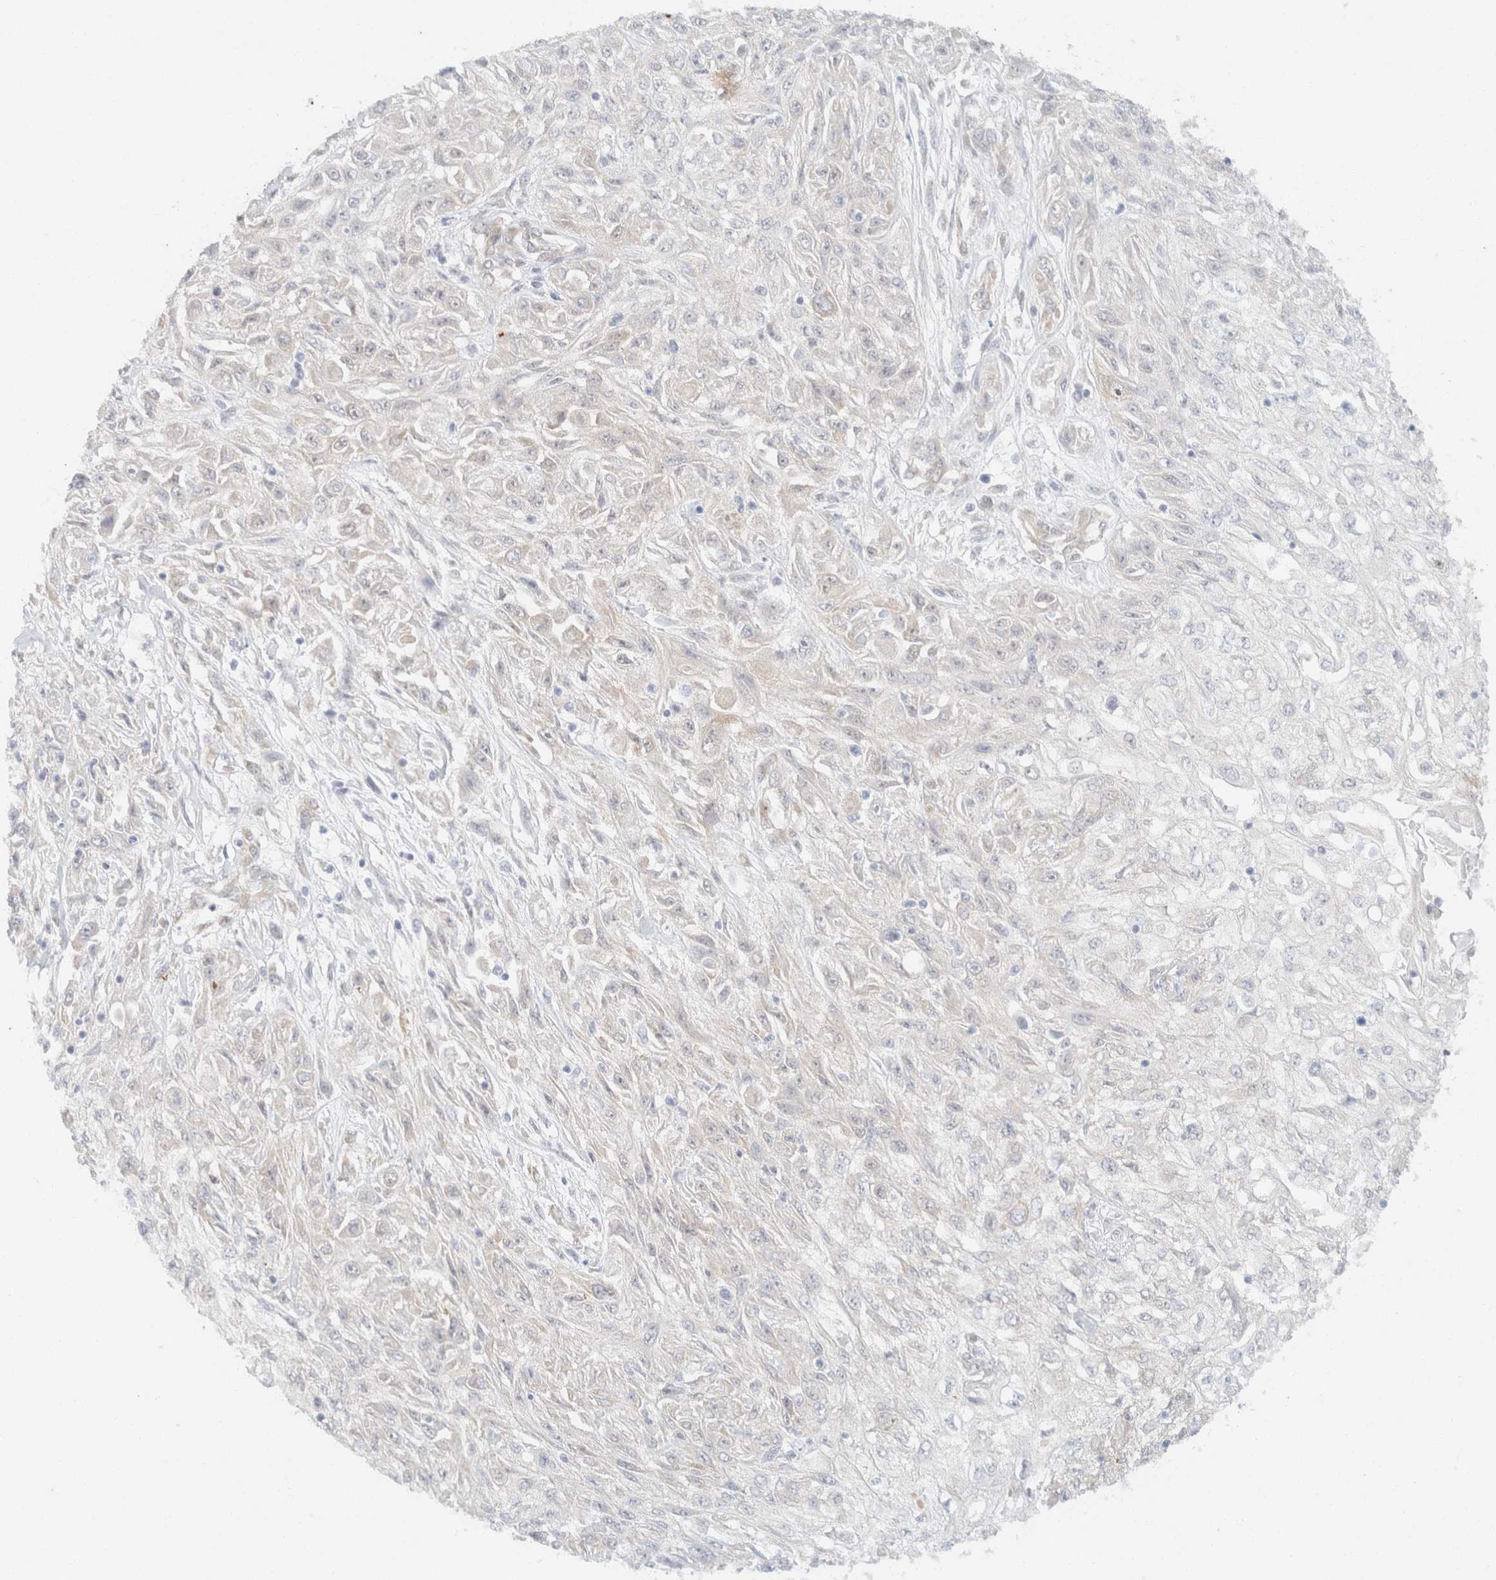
{"staining": {"intensity": "negative", "quantity": "none", "location": "none"}, "tissue": "skin cancer", "cell_type": "Tumor cells", "image_type": "cancer", "snomed": [{"axis": "morphology", "description": "Squamous cell carcinoma, NOS"}, {"axis": "morphology", "description": "Squamous cell carcinoma, metastatic, NOS"}, {"axis": "topography", "description": "Skin"}, {"axis": "topography", "description": "Lymph node"}], "caption": "Immunohistochemistry histopathology image of neoplastic tissue: human skin cancer stained with DAB reveals no significant protein positivity in tumor cells.", "gene": "CSNK1E", "patient": {"sex": "male", "age": 75}}